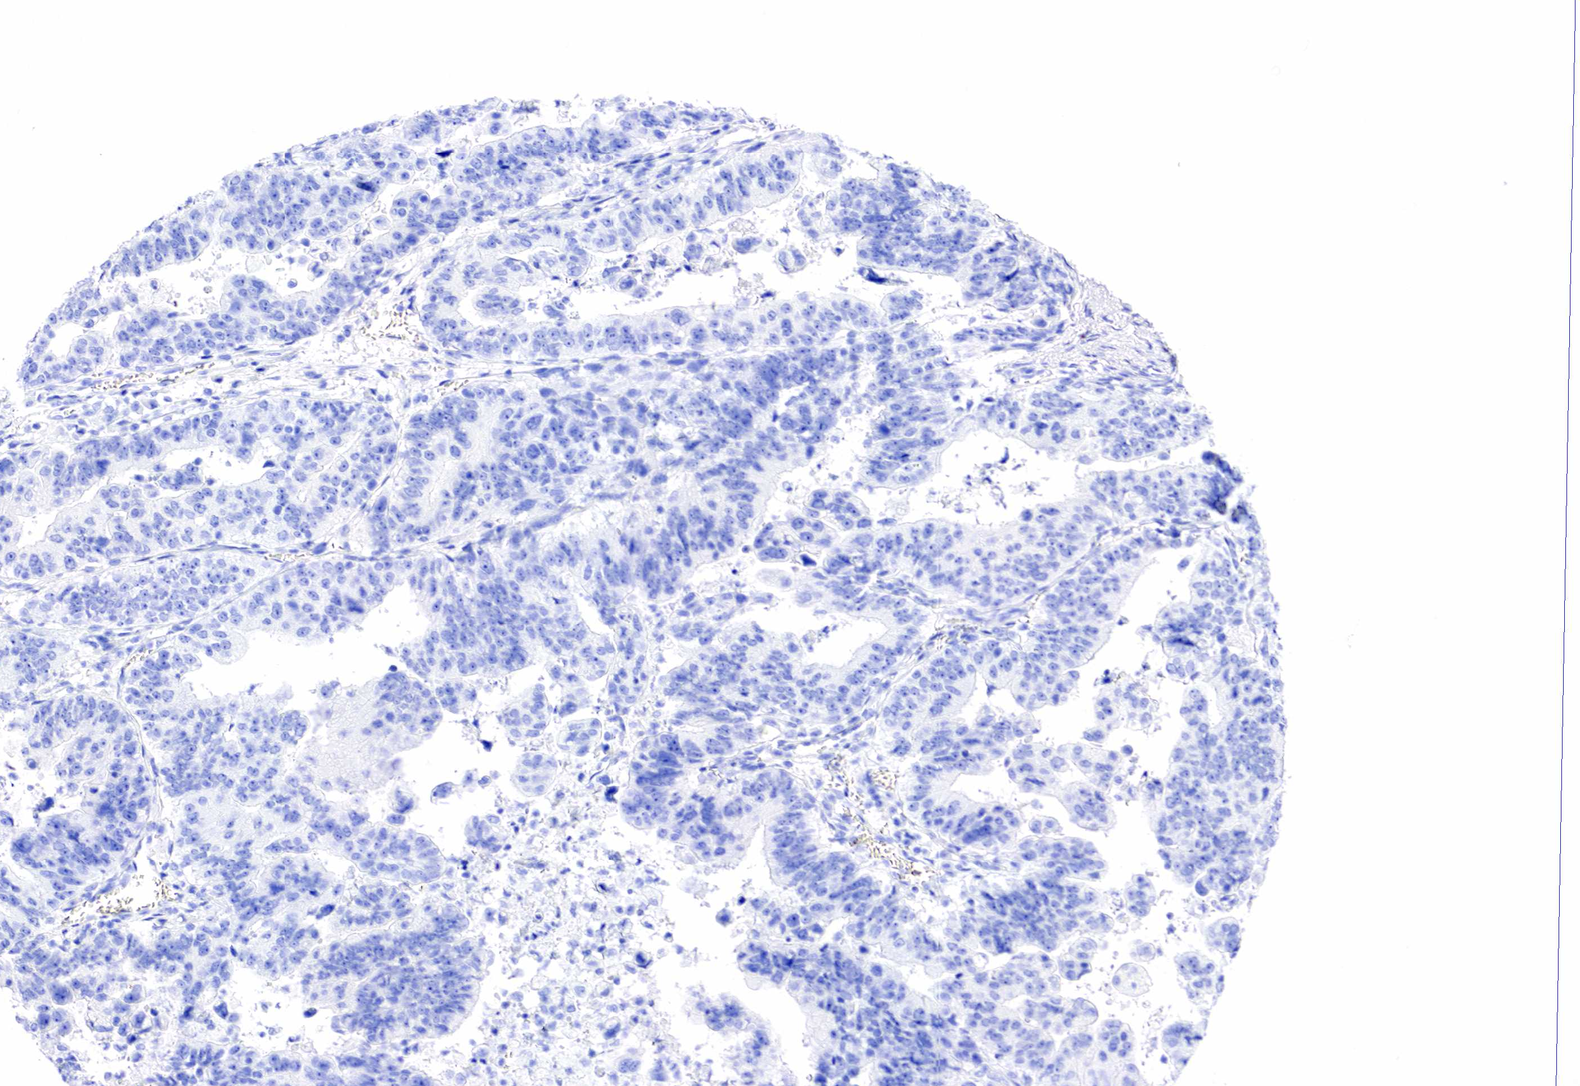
{"staining": {"intensity": "negative", "quantity": "none", "location": "none"}, "tissue": "stomach cancer", "cell_type": "Tumor cells", "image_type": "cancer", "snomed": [{"axis": "morphology", "description": "Adenocarcinoma, NOS"}, {"axis": "topography", "description": "Stomach, upper"}], "caption": "IHC of human adenocarcinoma (stomach) displays no staining in tumor cells.", "gene": "KLK3", "patient": {"sex": "female", "age": 50}}